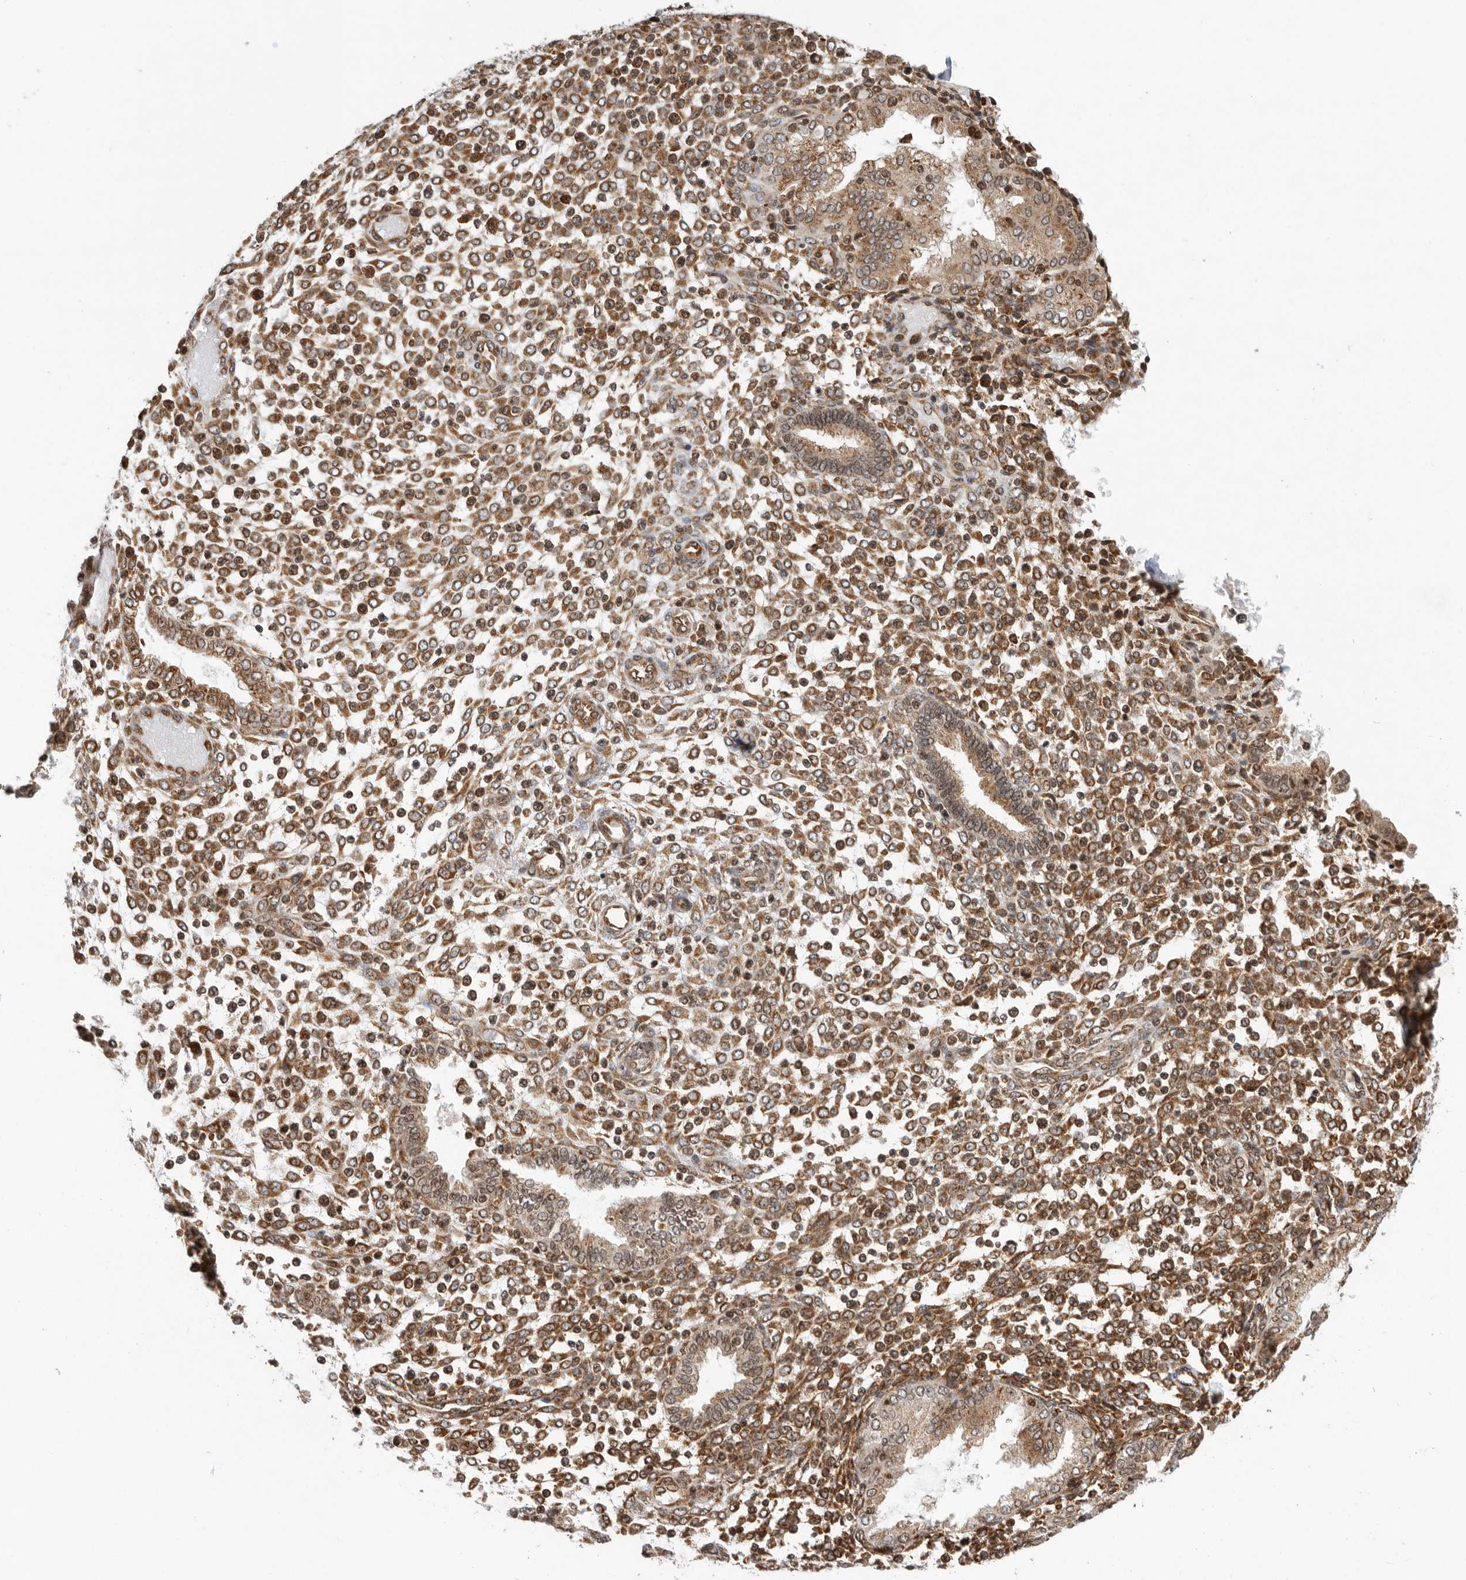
{"staining": {"intensity": "moderate", "quantity": "25%-75%", "location": "cytoplasmic/membranous"}, "tissue": "endometrium", "cell_type": "Cells in endometrial stroma", "image_type": "normal", "snomed": [{"axis": "morphology", "description": "Normal tissue, NOS"}, {"axis": "topography", "description": "Endometrium"}], "caption": "Protein staining displays moderate cytoplasmic/membranous positivity in about 25%-75% of cells in endometrial stroma in unremarkable endometrium.", "gene": "FZD3", "patient": {"sex": "female", "age": 53}}